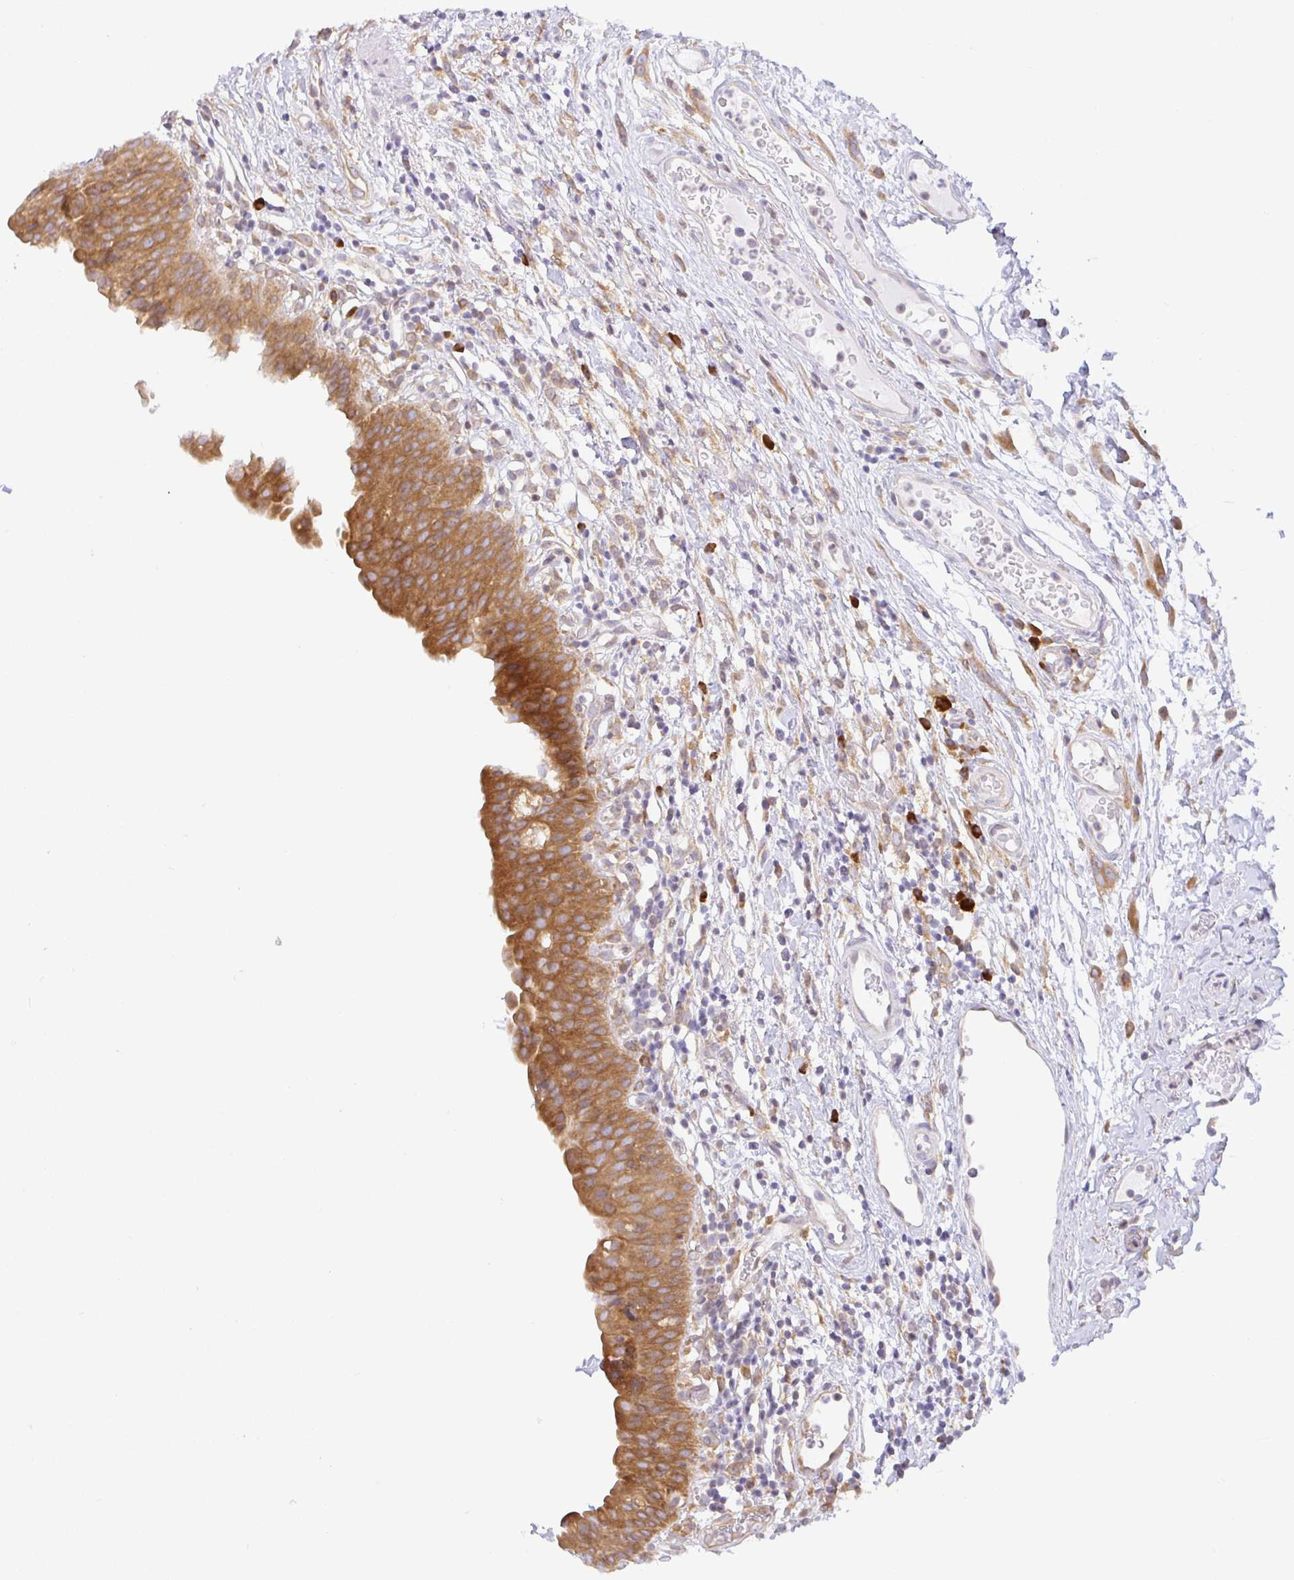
{"staining": {"intensity": "strong", "quantity": ">75%", "location": "cytoplasmic/membranous"}, "tissue": "urinary bladder", "cell_type": "Urothelial cells", "image_type": "normal", "snomed": [{"axis": "morphology", "description": "Normal tissue, NOS"}, {"axis": "morphology", "description": "Inflammation, NOS"}, {"axis": "topography", "description": "Urinary bladder"}], "caption": "A high-resolution image shows immunohistochemistry (IHC) staining of benign urinary bladder, which shows strong cytoplasmic/membranous staining in approximately >75% of urothelial cells. Ihc stains the protein of interest in brown and the nuclei are stained blue.", "gene": "DERL2", "patient": {"sex": "male", "age": 57}}